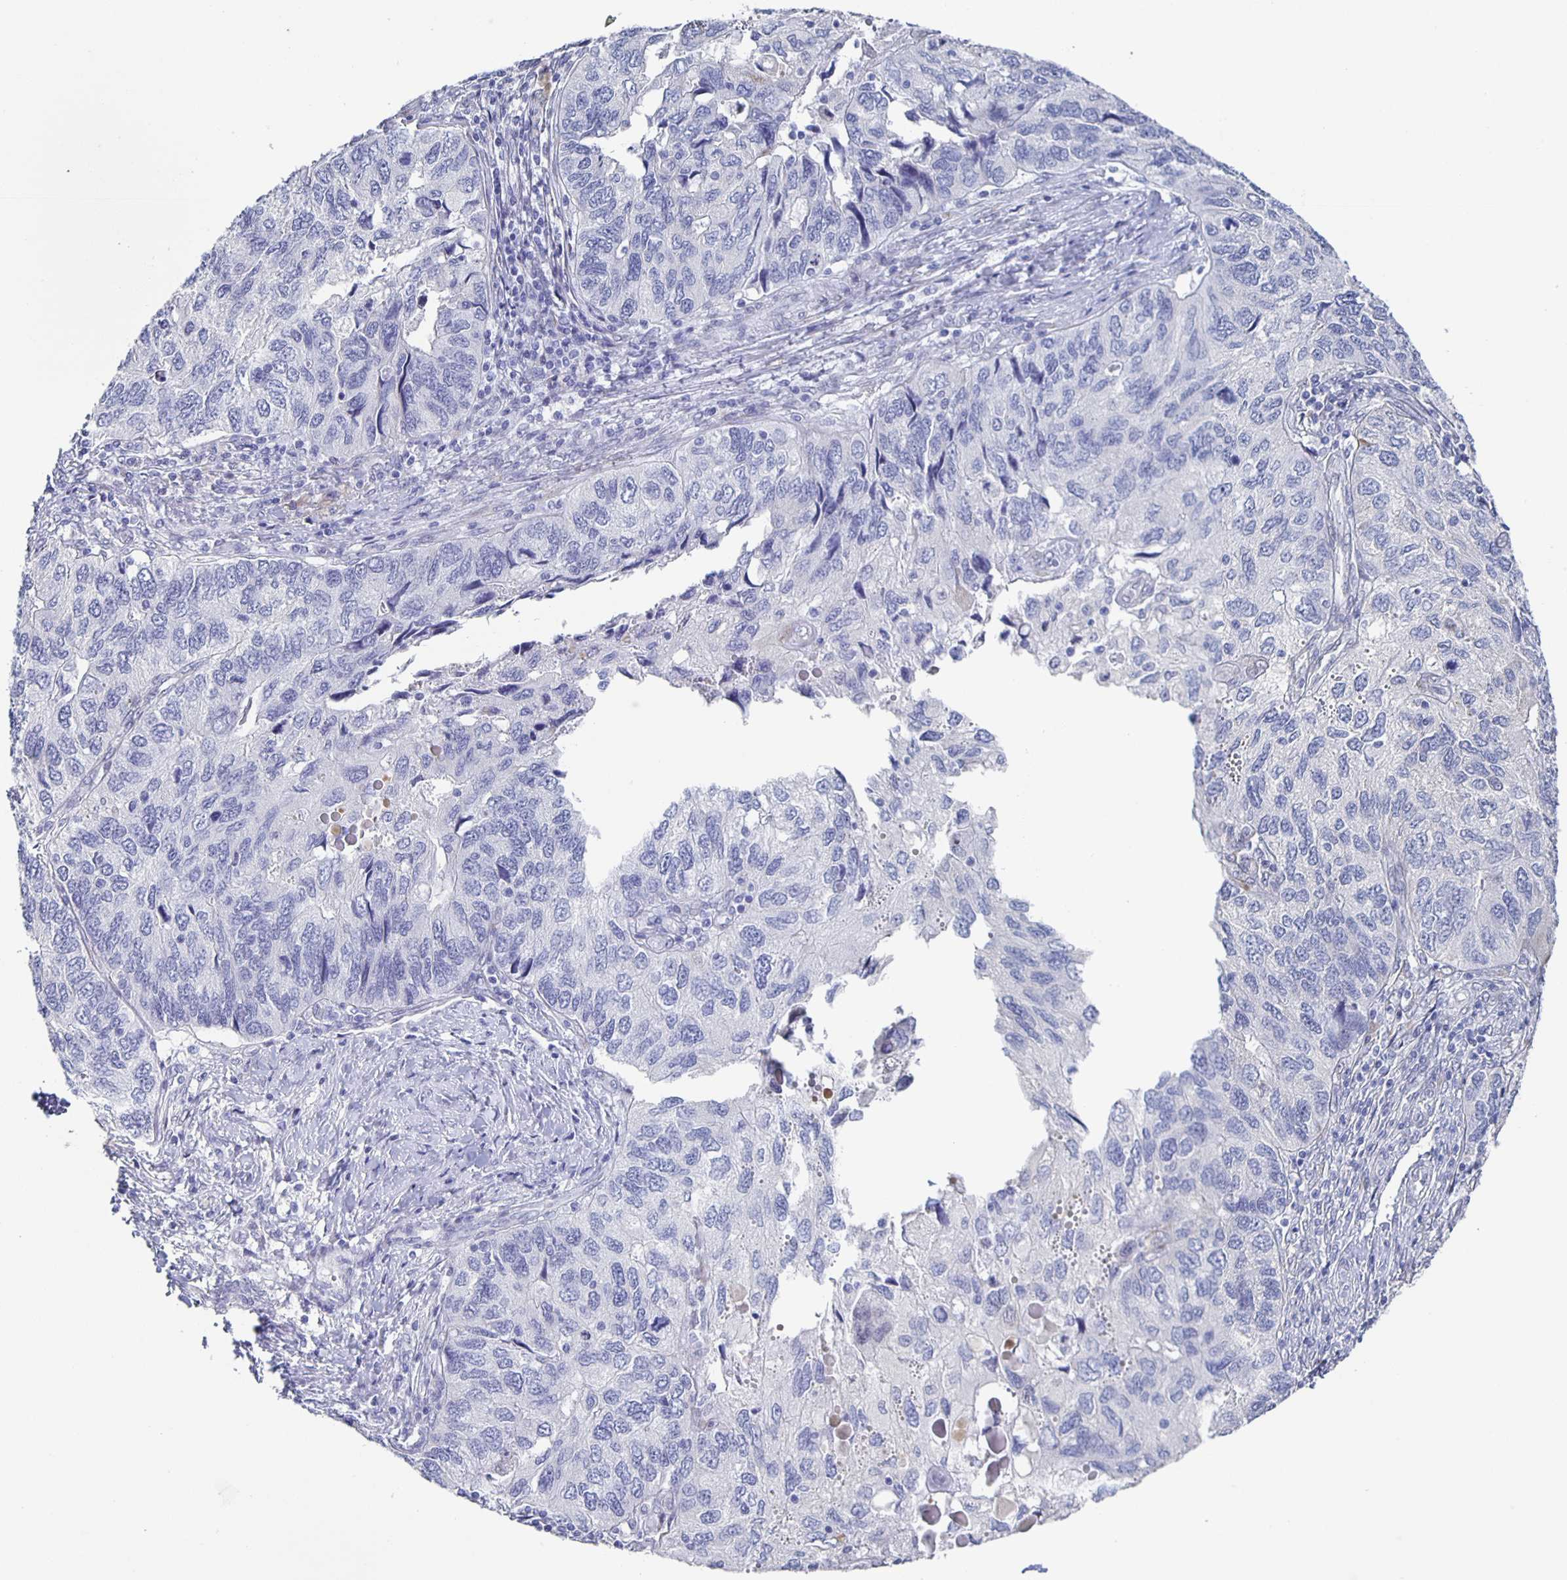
{"staining": {"intensity": "negative", "quantity": "none", "location": "none"}, "tissue": "endometrial cancer", "cell_type": "Tumor cells", "image_type": "cancer", "snomed": [{"axis": "morphology", "description": "Carcinoma, NOS"}, {"axis": "topography", "description": "Uterus"}], "caption": "There is no significant staining in tumor cells of carcinoma (endometrial).", "gene": "CCDC17", "patient": {"sex": "female", "age": 76}}